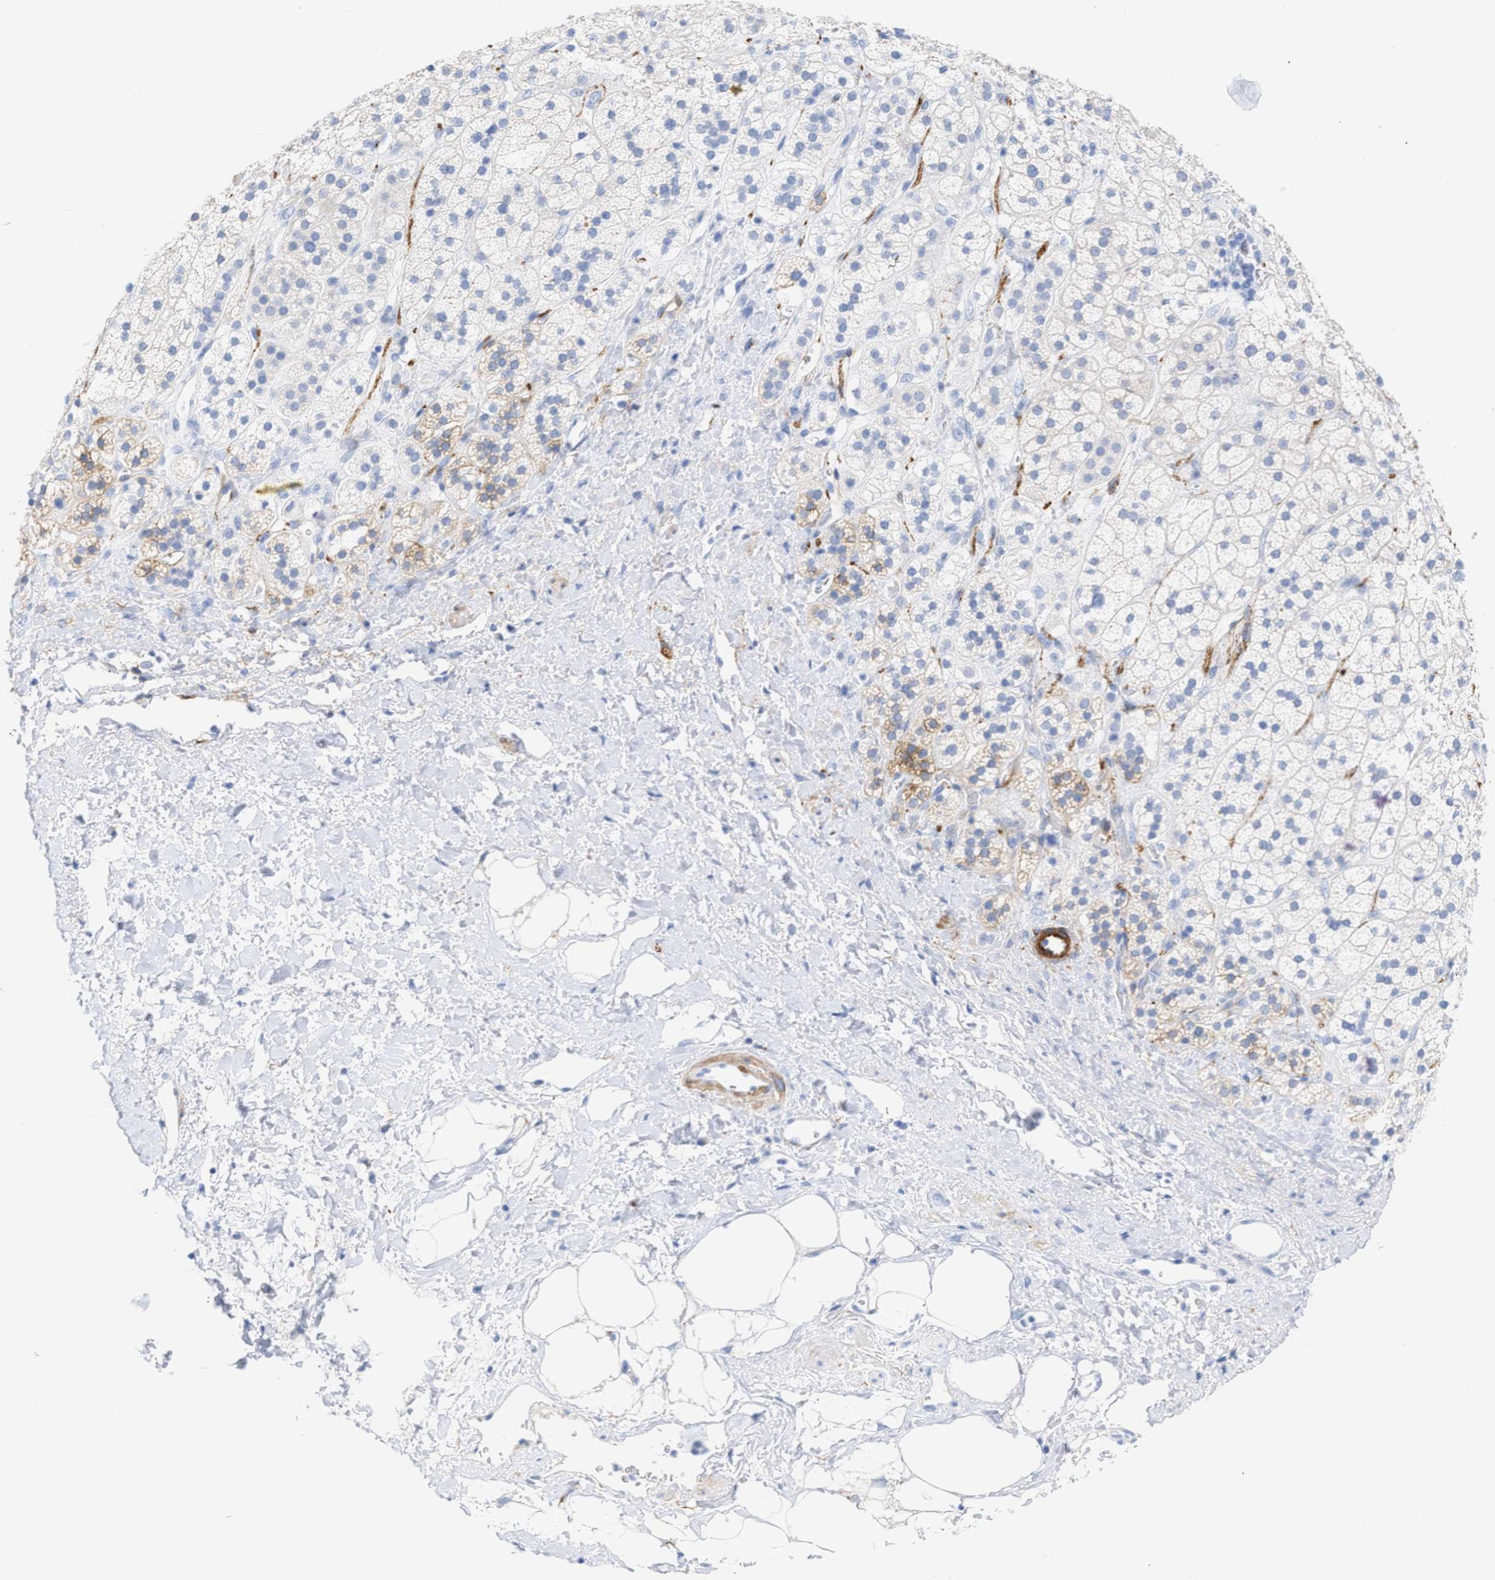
{"staining": {"intensity": "moderate", "quantity": "25%-75%", "location": "cytoplasmic/membranous"}, "tissue": "adrenal gland", "cell_type": "Glandular cells", "image_type": "normal", "snomed": [{"axis": "morphology", "description": "Normal tissue, NOS"}, {"axis": "topography", "description": "Adrenal gland"}], "caption": "Moderate cytoplasmic/membranous protein staining is seen in approximately 25%-75% of glandular cells in adrenal gland. The staining was performed using DAB, with brown indicating positive protein expression. Nuclei are stained blue with hematoxylin.", "gene": "AMPH", "patient": {"sex": "male", "age": 56}}